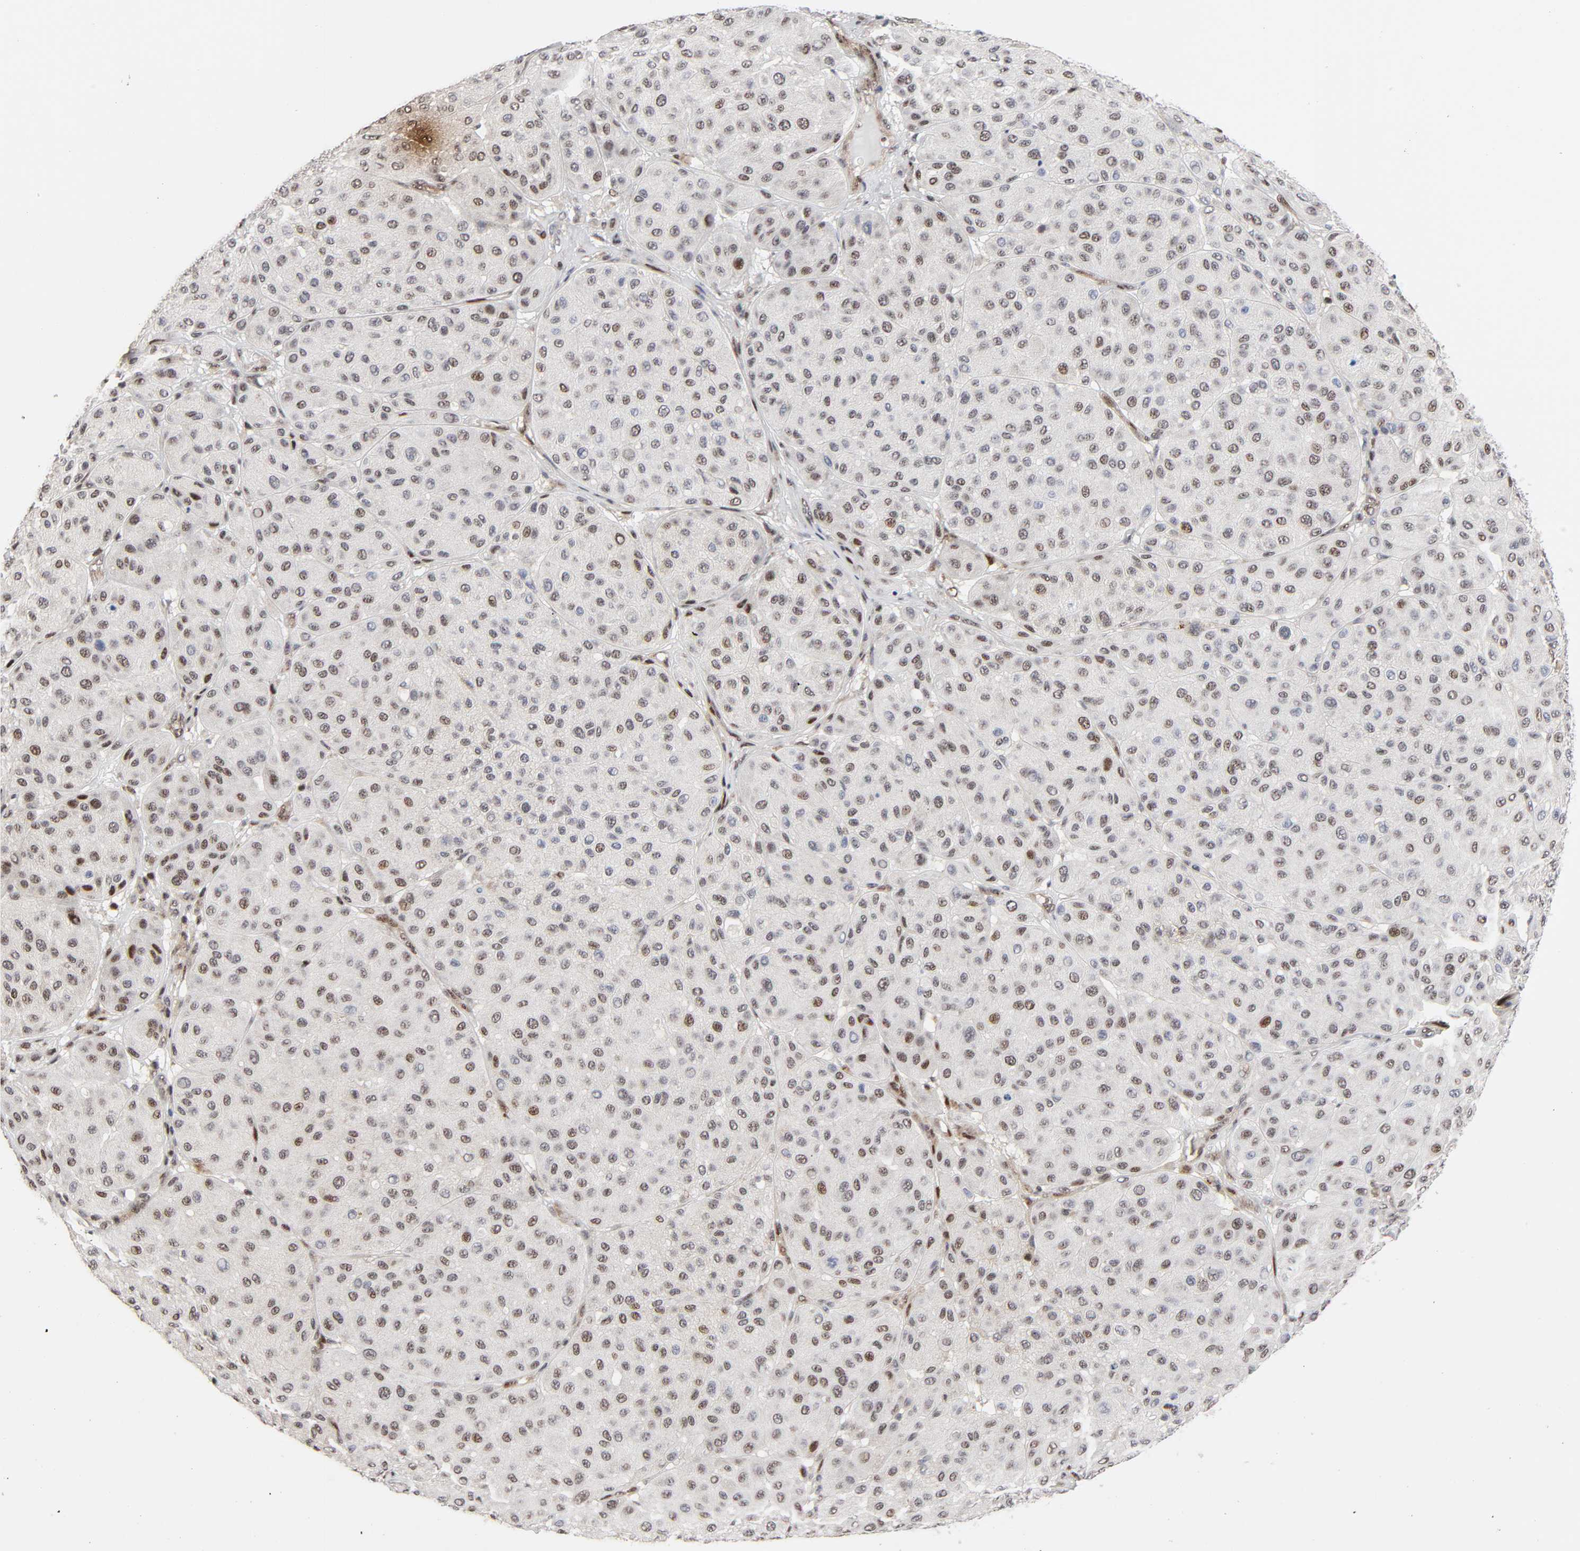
{"staining": {"intensity": "weak", "quantity": "25%-75%", "location": "nuclear"}, "tissue": "melanoma", "cell_type": "Tumor cells", "image_type": "cancer", "snomed": [{"axis": "morphology", "description": "Normal tissue, NOS"}, {"axis": "morphology", "description": "Malignant melanoma, Metastatic site"}, {"axis": "topography", "description": "Skin"}], "caption": "Human melanoma stained with a protein marker shows weak staining in tumor cells.", "gene": "STK38", "patient": {"sex": "male", "age": 41}}